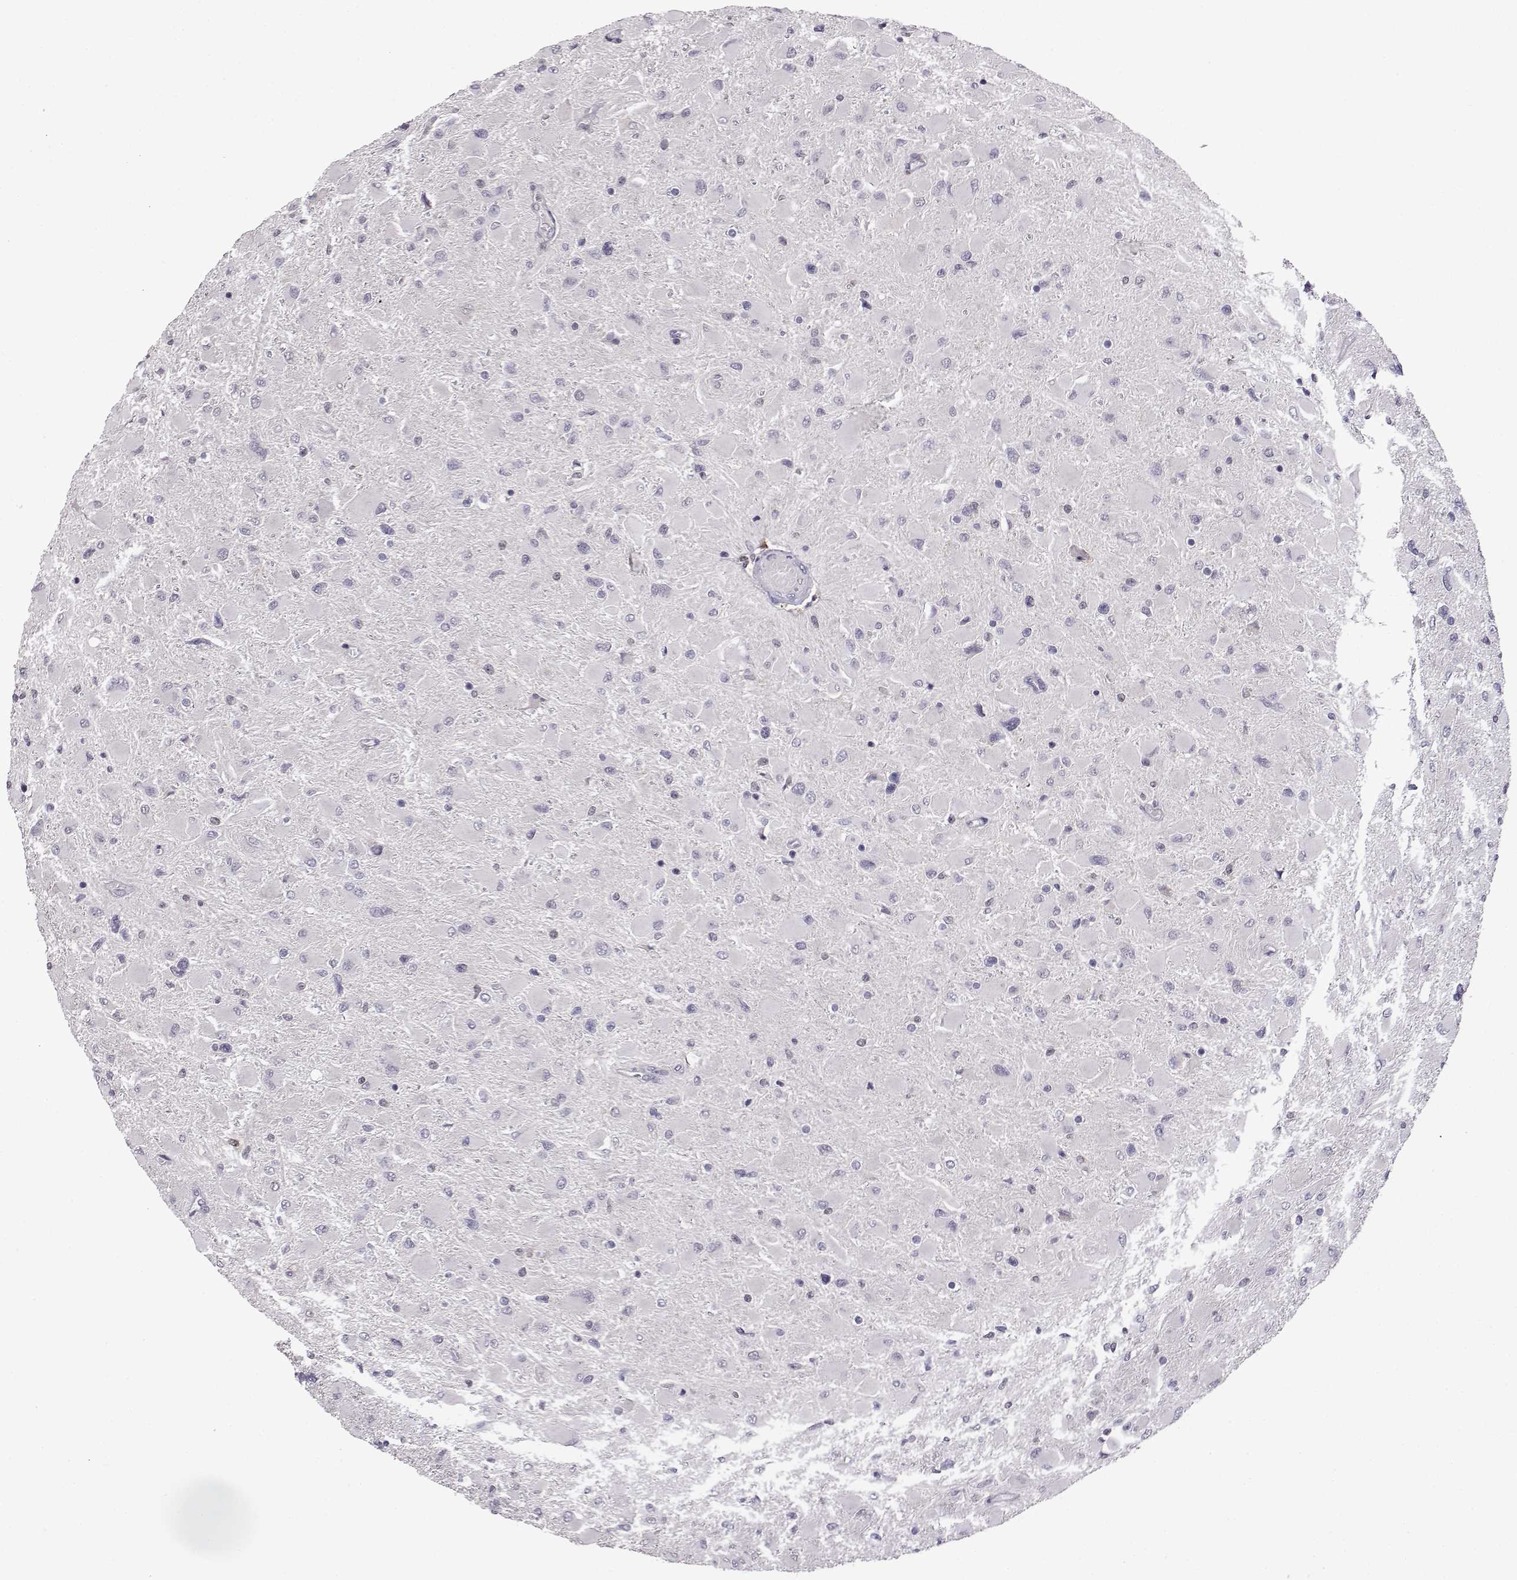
{"staining": {"intensity": "negative", "quantity": "none", "location": "none"}, "tissue": "glioma", "cell_type": "Tumor cells", "image_type": "cancer", "snomed": [{"axis": "morphology", "description": "Glioma, malignant, High grade"}, {"axis": "topography", "description": "Cerebral cortex"}], "caption": "This is an immunohistochemistry photomicrograph of human glioma. There is no staining in tumor cells.", "gene": "AKR1B1", "patient": {"sex": "female", "age": 36}}